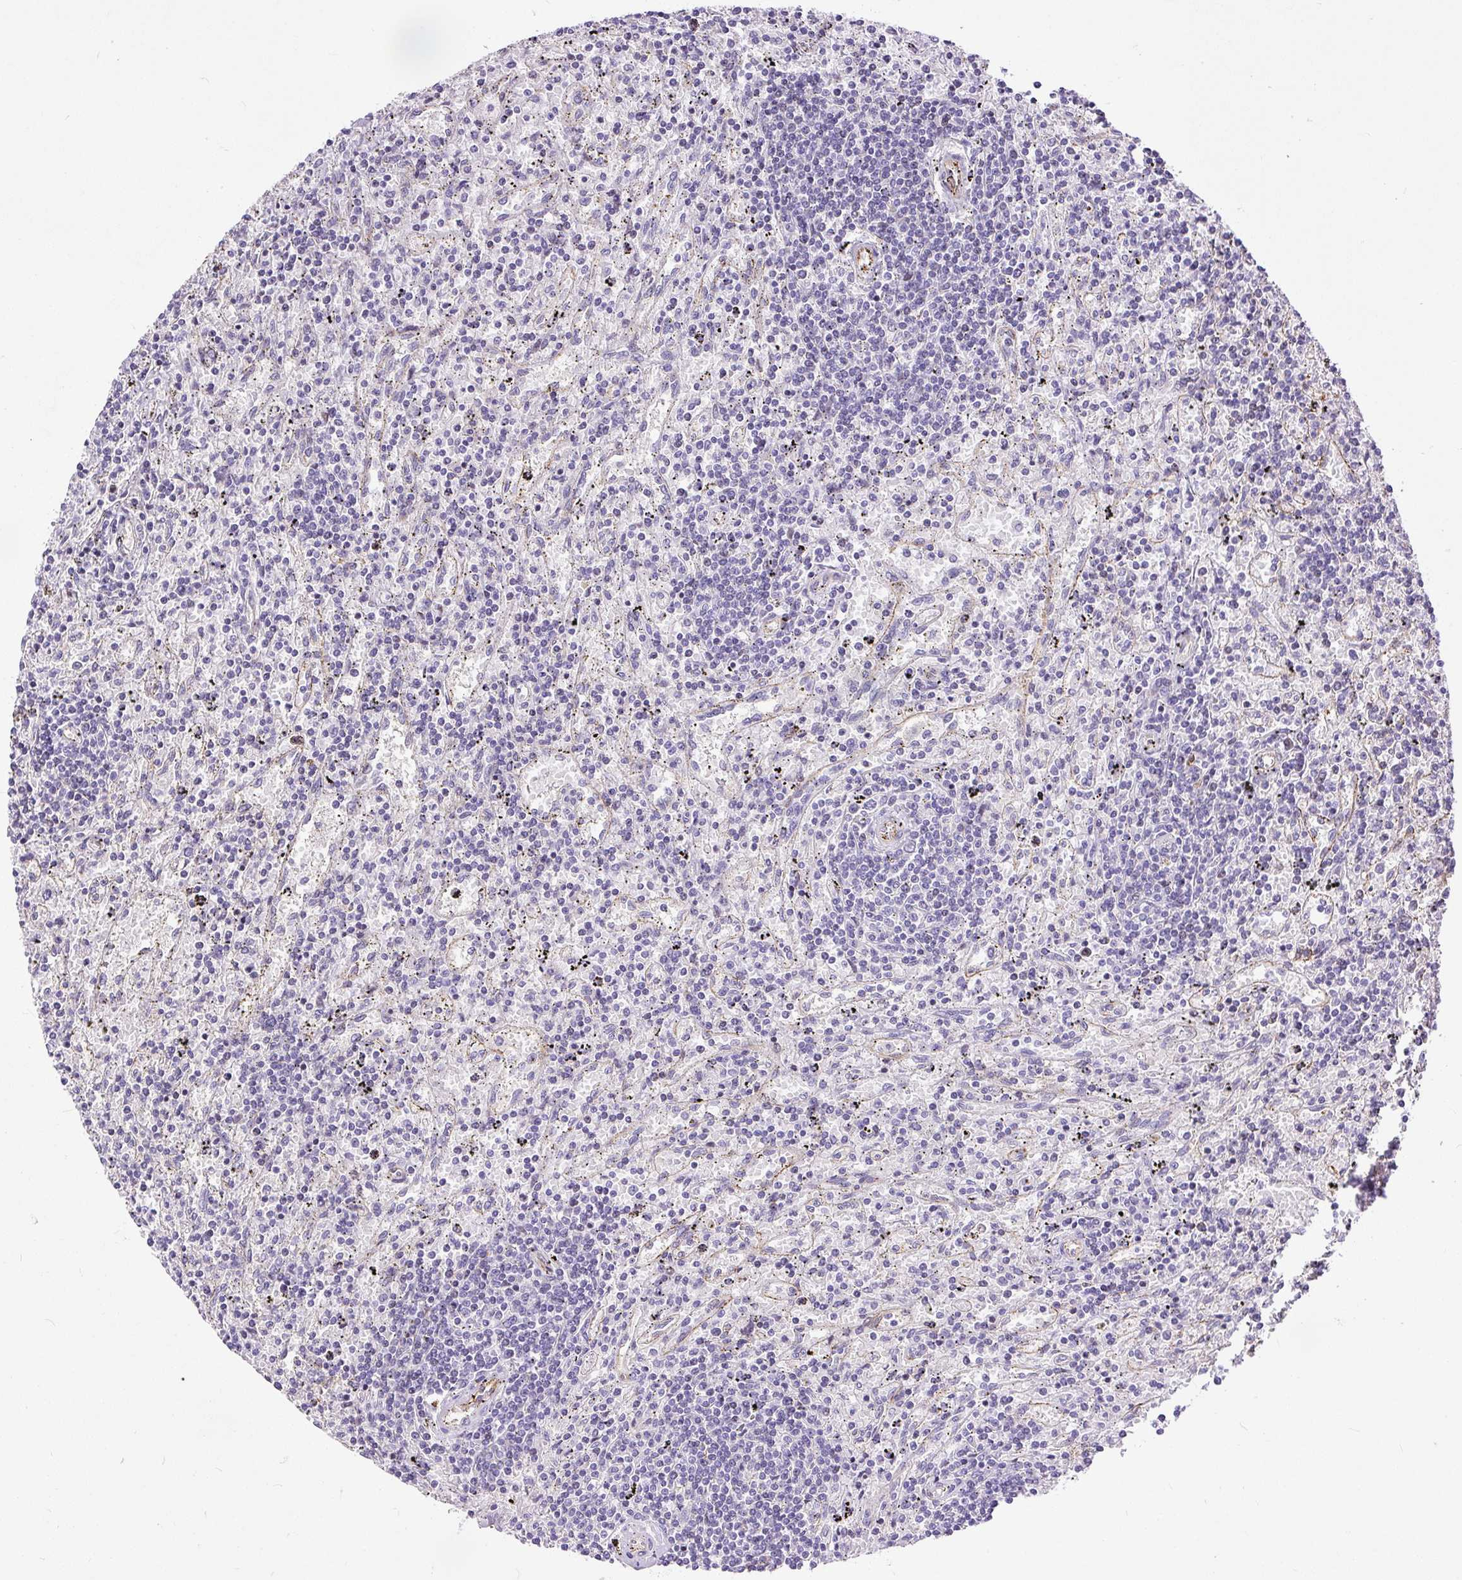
{"staining": {"intensity": "negative", "quantity": "none", "location": "none"}, "tissue": "lymphoma", "cell_type": "Tumor cells", "image_type": "cancer", "snomed": [{"axis": "morphology", "description": "Malignant lymphoma, non-Hodgkin's type, Low grade"}, {"axis": "topography", "description": "Spleen"}], "caption": "A histopathology image of lymphoma stained for a protein shows no brown staining in tumor cells. (Brightfield microscopy of DAB (3,3'-diaminobenzidine) immunohistochemistry (IHC) at high magnification).", "gene": "MAGEB16", "patient": {"sex": "male", "age": 76}}